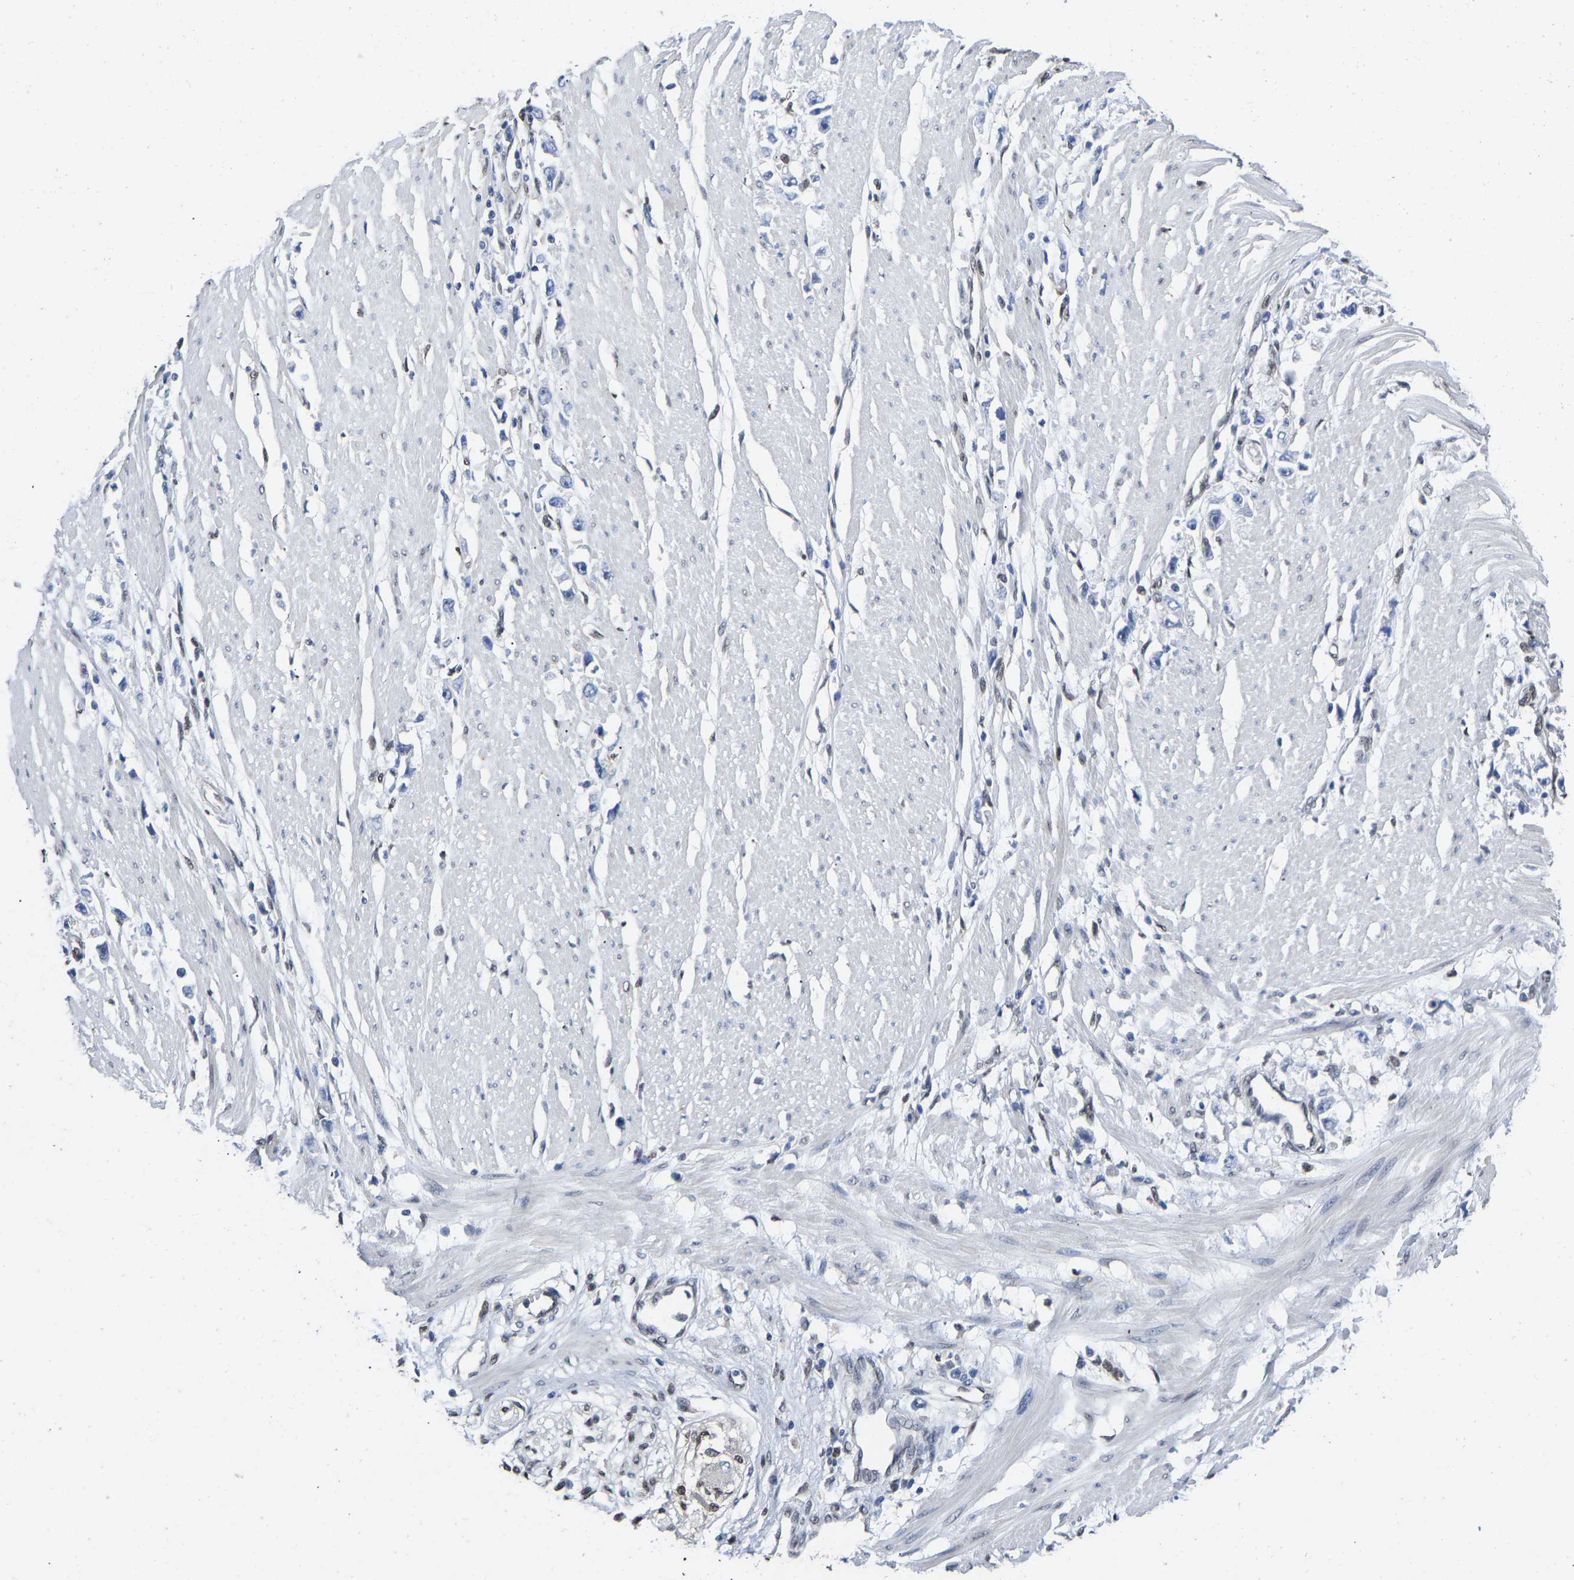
{"staining": {"intensity": "negative", "quantity": "none", "location": "none"}, "tissue": "stomach cancer", "cell_type": "Tumor cells", "image_type": "cancer", "snomed": [{"axis": "morphology", "description": "Adenocarcinoma, NOS"}, {"axis": "topography", "description": "Stomach"}], "caption": "Tumor cells show no significant positivity in stomach adenocarcinoma.", "gene": "QKI", "patient": {"sex": "female", "age": 59}}